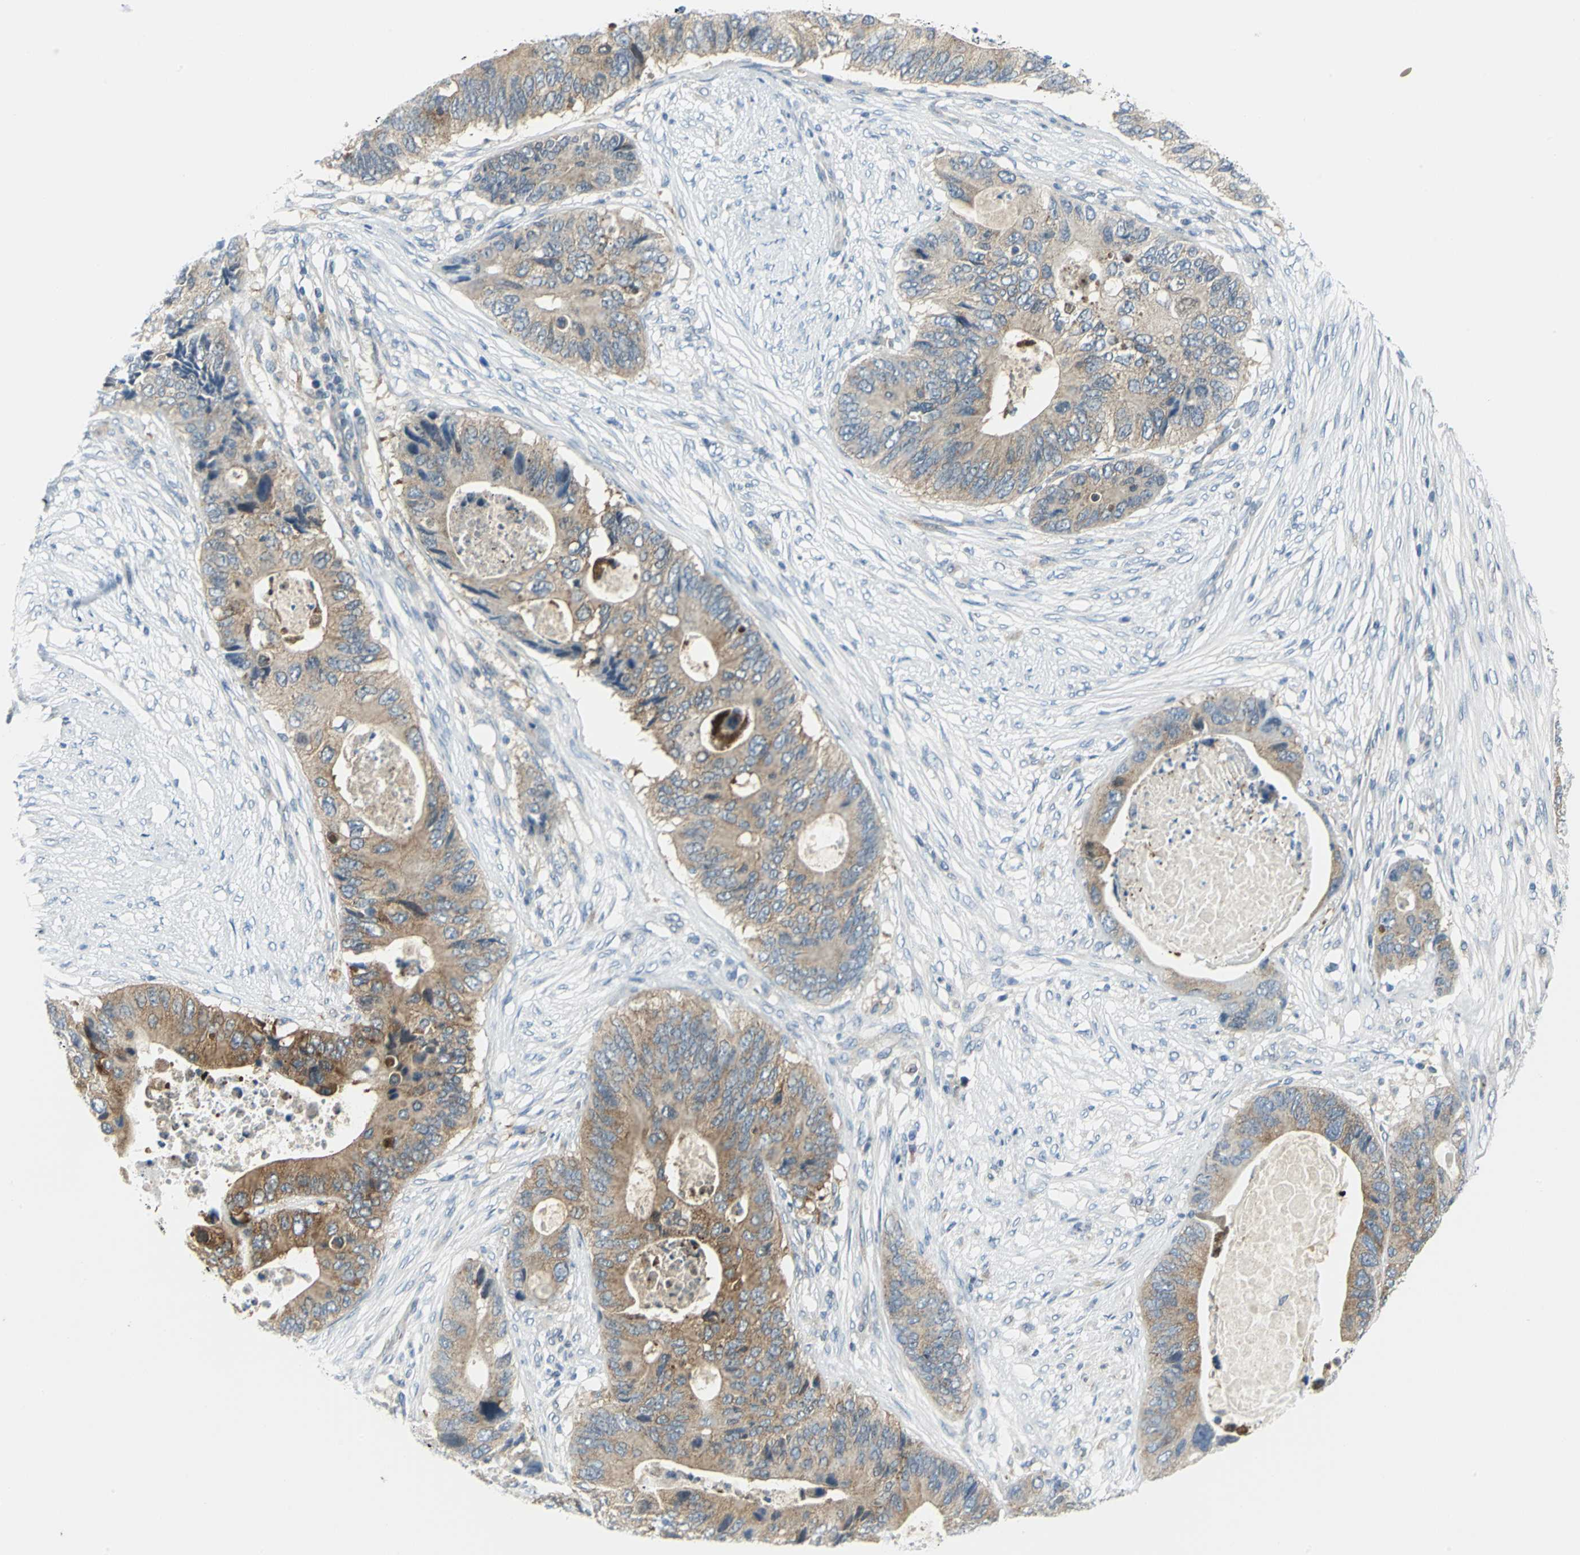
{"staining": {"intensity": "moderate", "quantity": ">75%", "location": "cytoplasmic/membranous"}, "tissue": "colorectal cancer", "cell_type": "Tumor cells", "image_type": "cancer", "snomed": [{"axis": "morphology", "description": "Adenocarcinoma, NOS"}, {"axis": "topography", "description": "Colon"}], "caption": "This is a photomicrograph of IHC staining of adenocarcinoma (colorectal), which shows moderate staining in the cytoplasmic/membranous of tumor cells.", "gene": "ALDOA", "patient": {"sex": "male", "age": 71}}